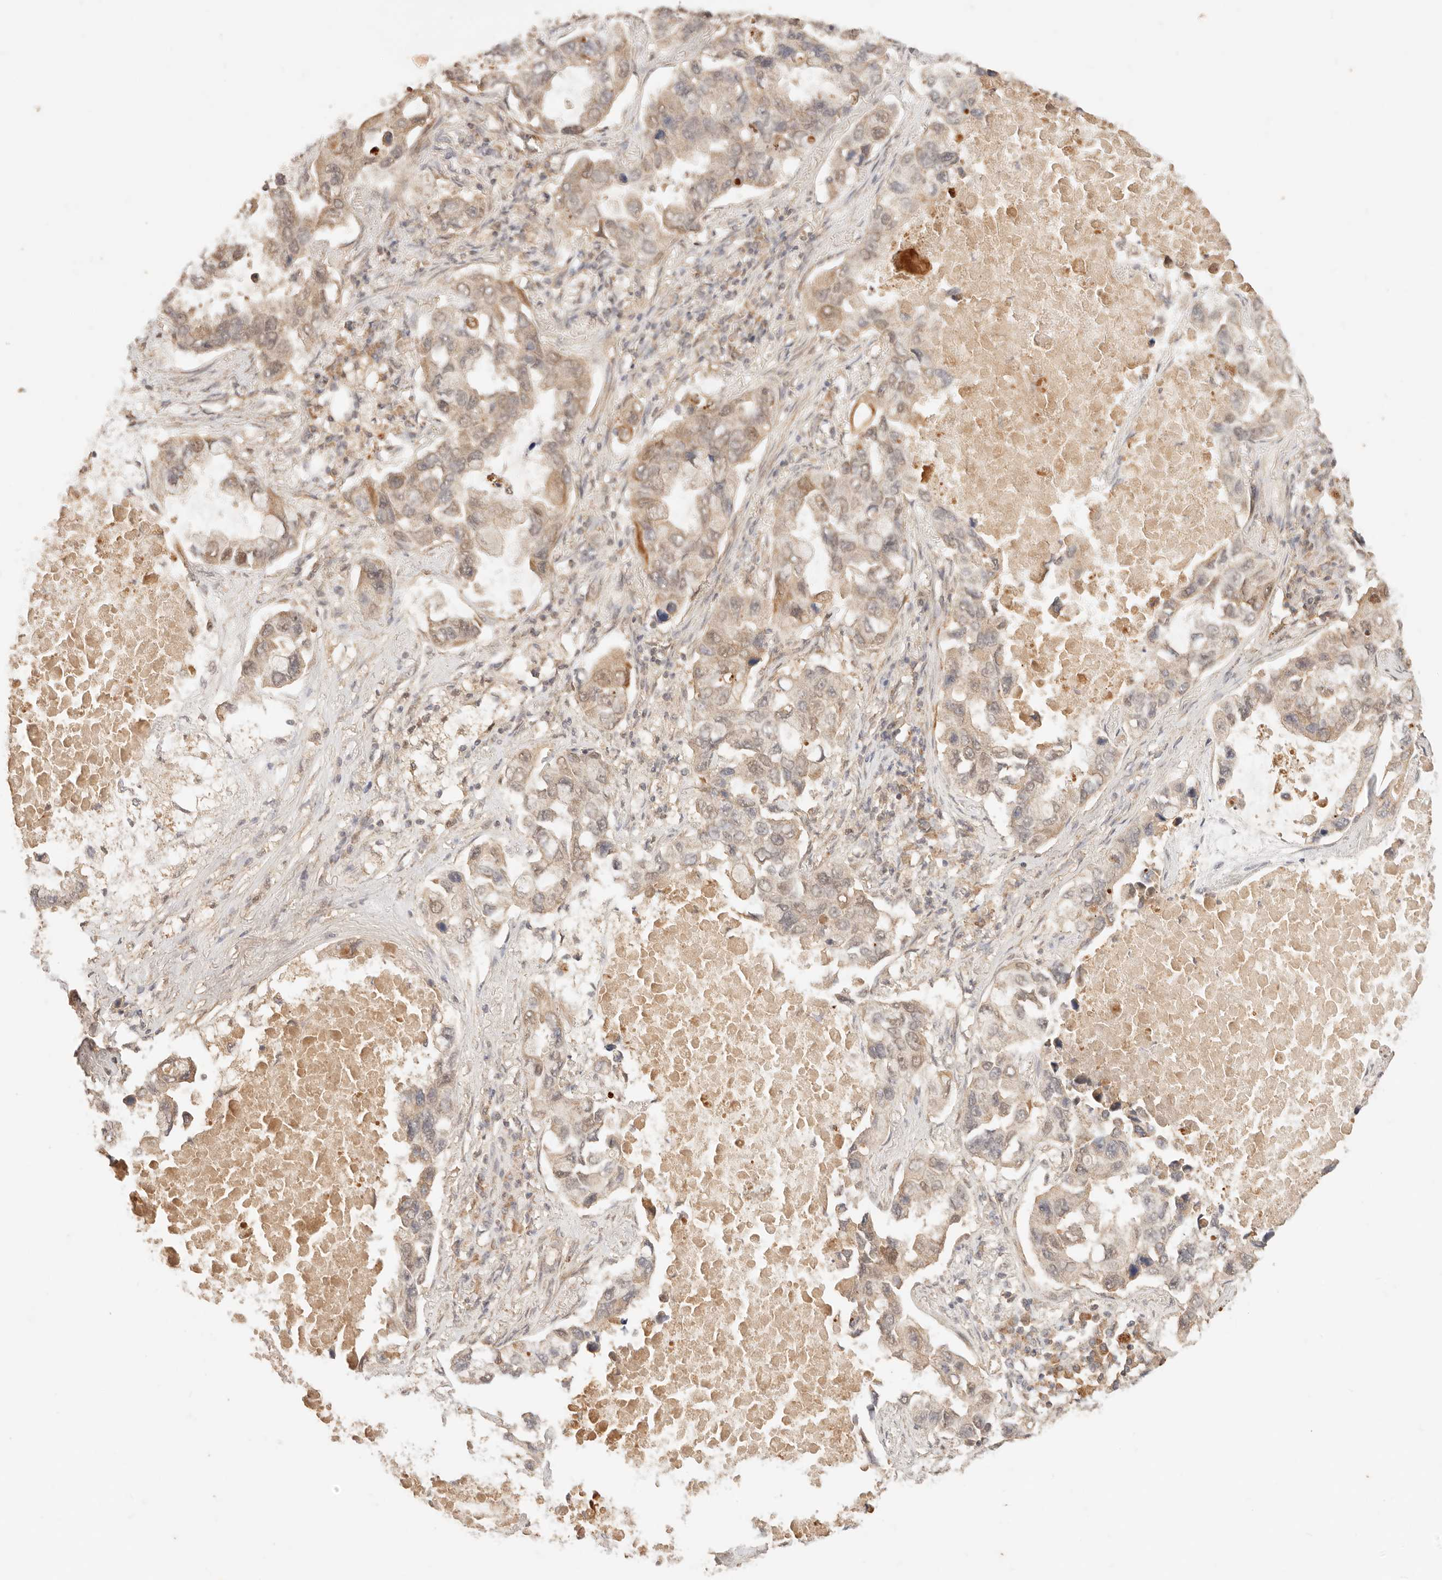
{"staining": {"intensity": "moderate", "quantity": ">75%", "location": "cytoplasmic/membranous"}, "tissue": "lung cancer", "cell_type": "Tumor cells", "image_type": "cancer", "snomed": [{"axis": "morphology", "description": "Adenocarcinoma, NOS"}, {"axis": "topography", "description": "Lung"}], "caption": "Tumor cells display medium levels of moderate cytoplasmic/membranous expression in approximately >75% of cells in human adenocarcinoma (lung). The staining was performed using DAB (3,3'-diaminobenzidine), with brown indicating positive protein expression. Nuclei are stained blue with hematoxylin.", "gene": "TRIM11", "patient": {"sex": "male", "age": 64}}